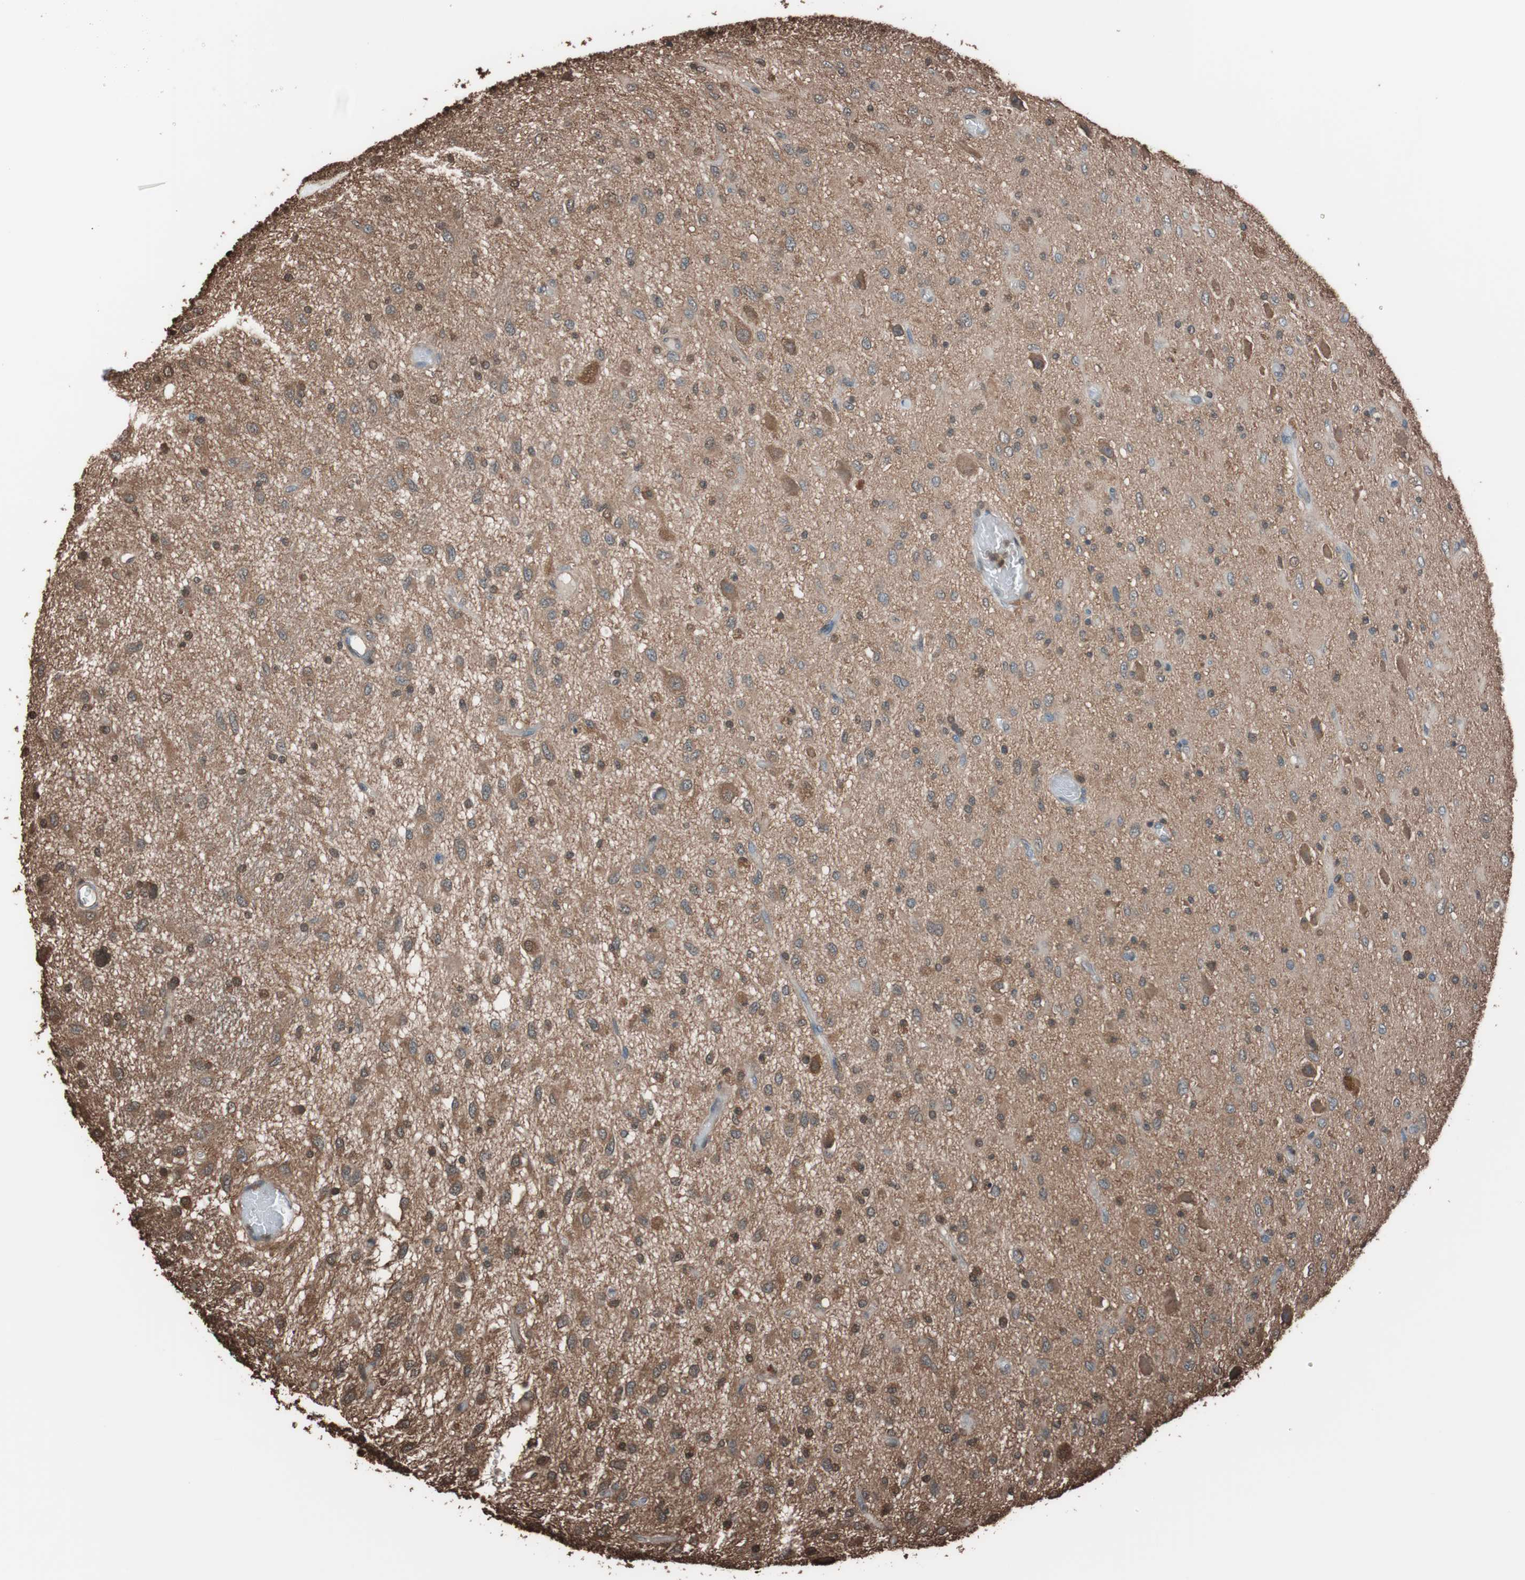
{"staining": {"intensity": "strong", "quantity": "<25%", "location": "cytoplasmic/membranous"}, "tissue": "glioma", "cell_type": "Tumor cells", "image_type": "cancer", "snomed": [{"axis": "morphology", "description": "Glioma, malignant, Low grade"}, {"axis": "topography", "description": "Brain"}], "caption": "This histopathology image reveals immunohistochemistry staining of malignant low-grade glioma, with medium strong cytoplasmic/membranous positivity in about <25% of tumor cells.", "gene": "CALM2", "patient": {"sex": "male", "age": 77}}